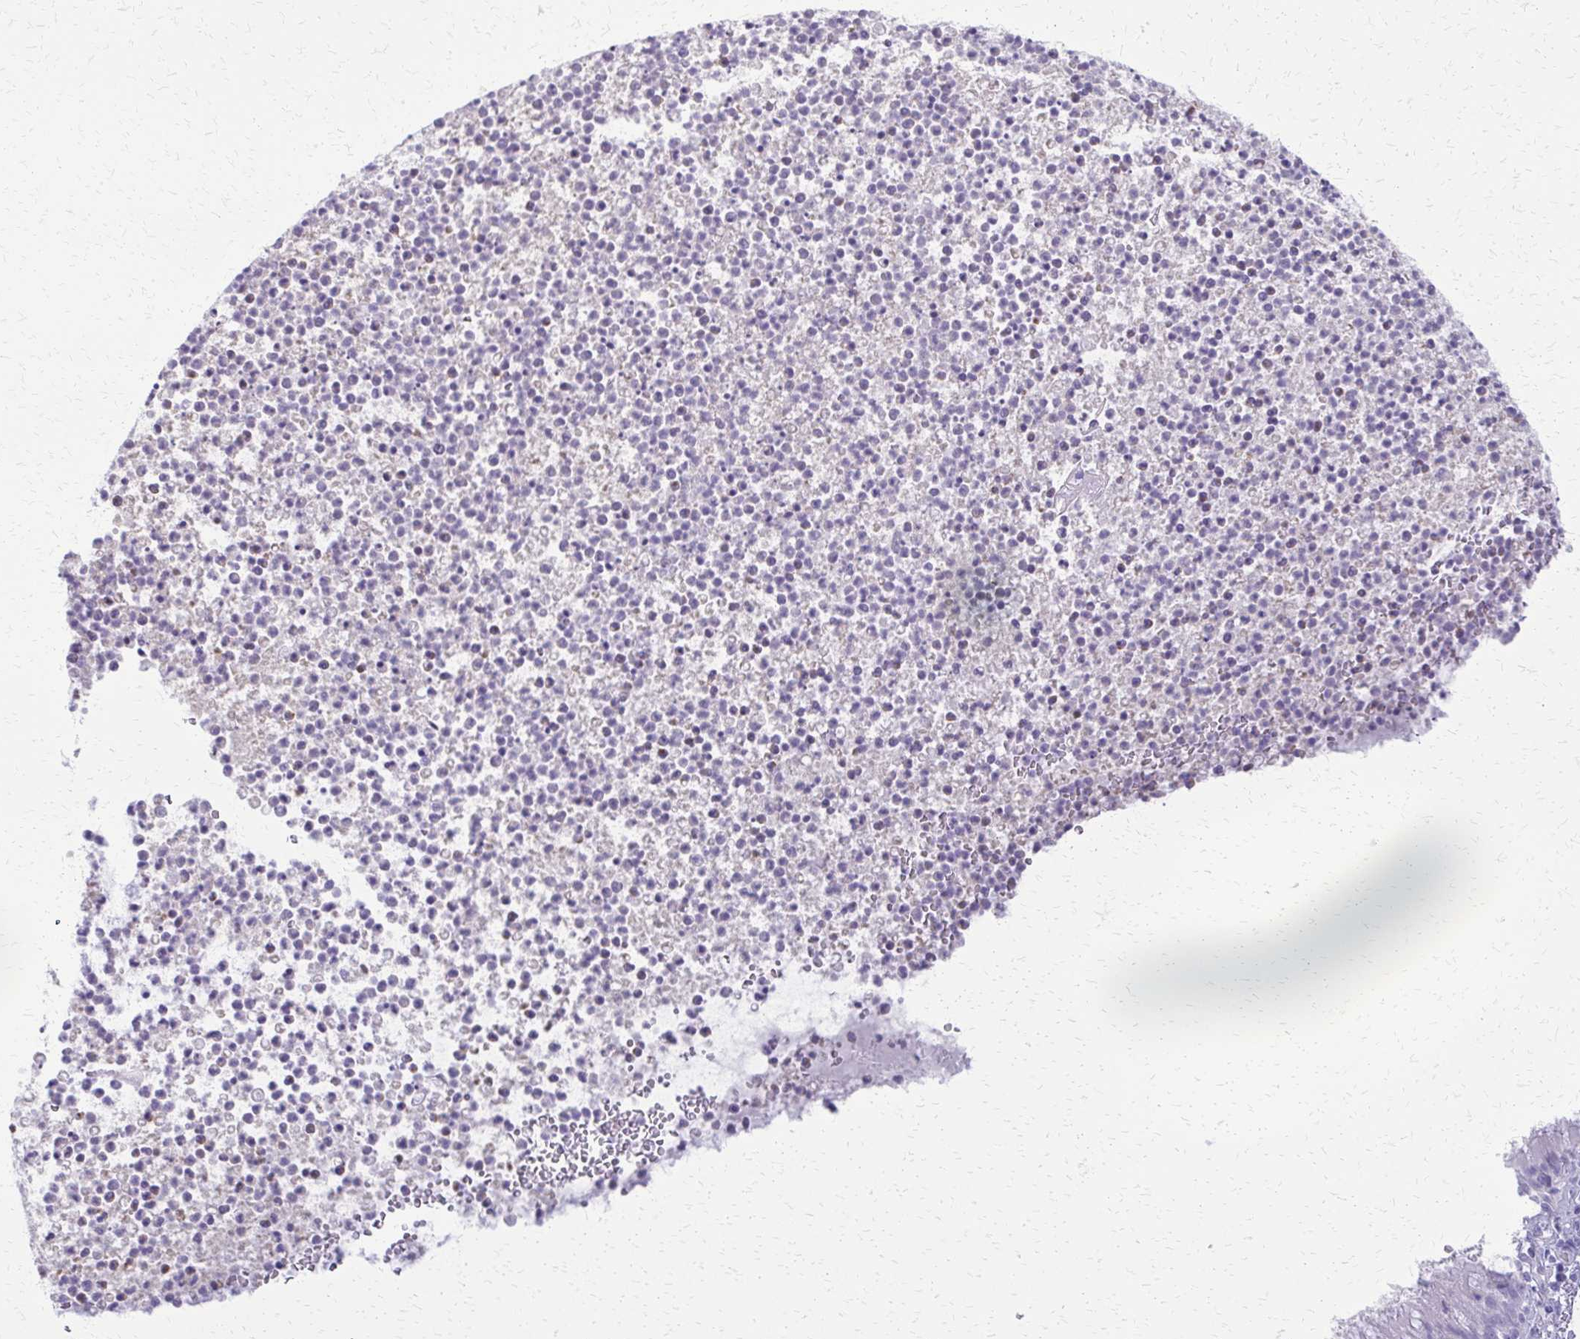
{"staining": {"intensity": "negative", "quantity": "none", "location": "none"}, "tissue": "bronchus", "cell_type": "Respiratory epithelial cells", "image_type": "normal", "snomed": [{"axis": "morphology", "description": "Normal tissue, NOS"}, {"axis": "topography", "description": "Cartilage tissue"}, {"axis": "topography", "description": "Bronchus"}], "caption": "Respiratory epithelial cells show no significant protein expression in unremarkable bronchus. (DAB immunohistochemistry (IHC) with hematoxylin counter stain).", "gene": "FAM162B", "patient": {"sex": "male", "age": 56}}